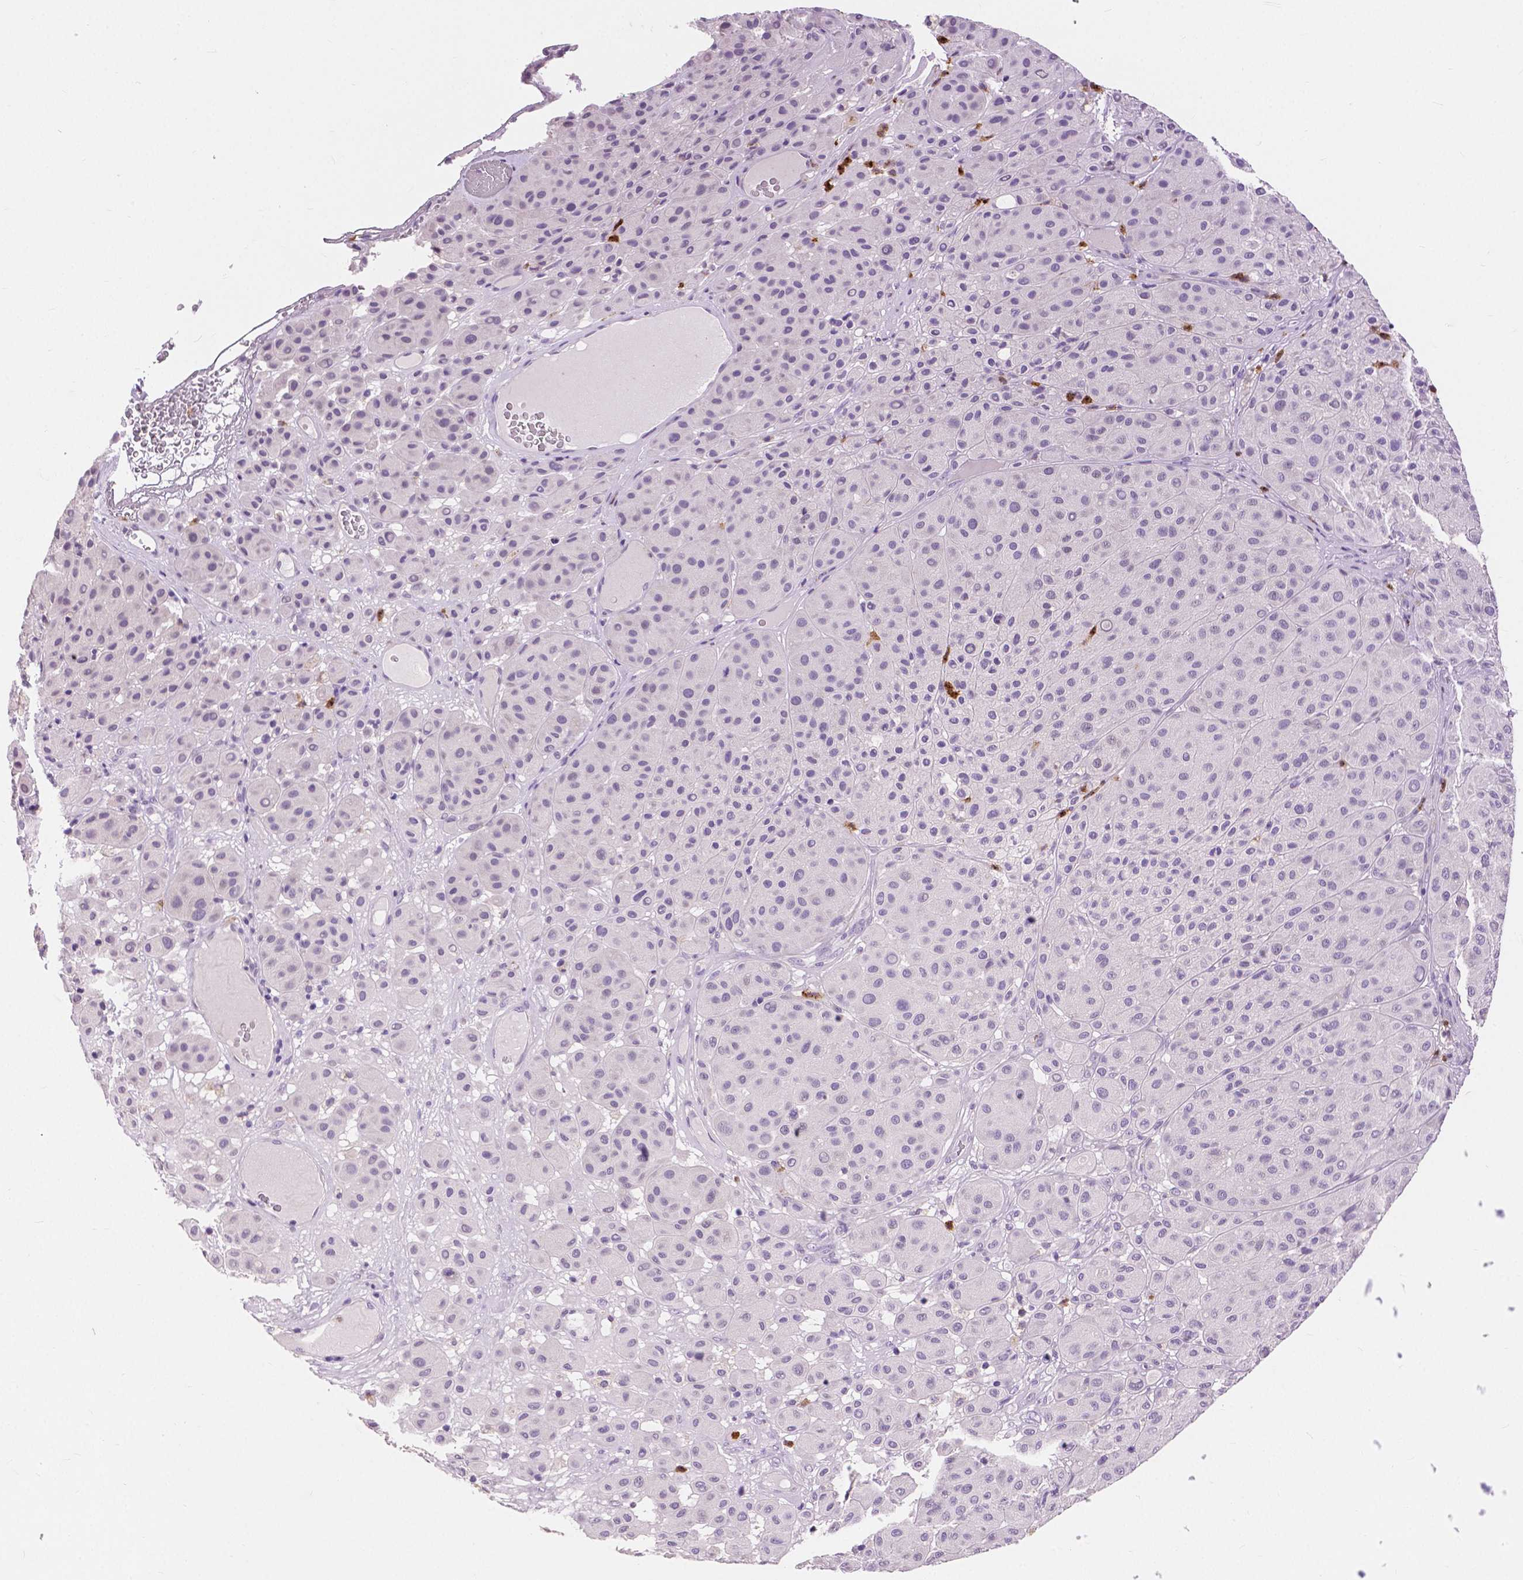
{"staining": {"intensity": "negative", "quantity": "none", "location": "none"}, "tissue": "melanoma", "cell_type": "Tumor cells", "image_type": "cancer", "snomed": [{"axis": "morphology", "description": "Malignant melanoma, Metastatic site"}, {"axis": "topography", "description": "Smooth muscle"}], "caption": "IHC micrograph of neoplastic tissue: human malignant melanoma (metastatic site) stained with DAB shows no significant protein expression in tumor cells. (Brightfield microscopy of DAB immunohistochemistry at high magnification).", "gene": "CXCR2", "patient": {"sex": "male", "age": 41}}